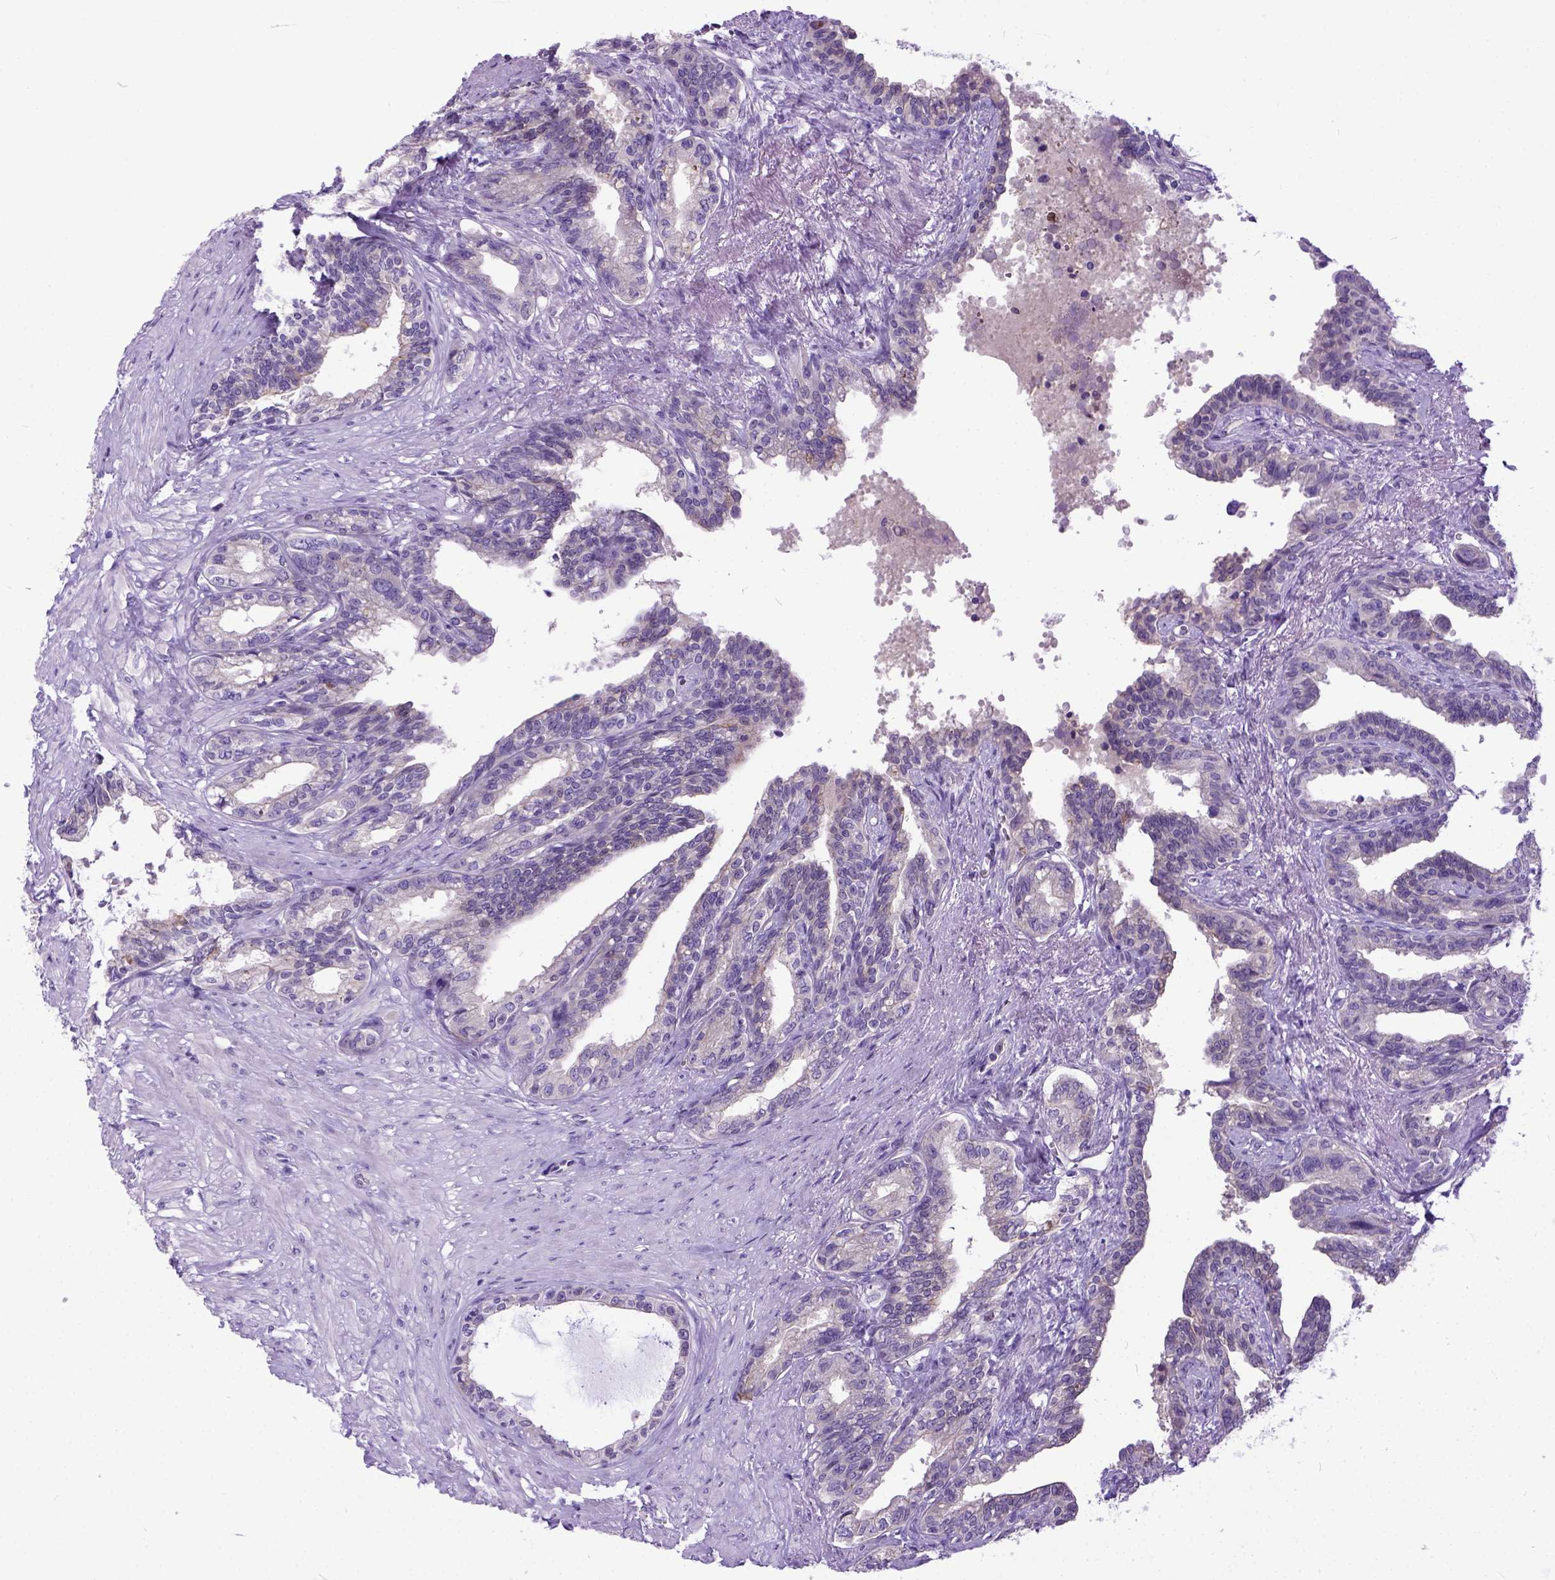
{"staining": {"intensity": "weak", "quantity": "<25%", "location": "cytoplasmic/membranous"}, "tissue": "seminal vesicle", "cell_type": "Glandular cells", "image_type": "normal", "snomed": [{"axis": "morphology", "description": "Normal tissue, NOS"}, {"axis": "morphology", "description": "Urothelial carcinoma, NOS"}, {"axis": "topography", "description": "Urinary bladder"}, {"axis": "topography", "description": "Seminal veicle"}], "caption": "This is an immunohistochemistry (IHC) photomicrograph of unremarkable seminal vesicle. There is no positivity in glandular cells.", "gene": "NEK5", "patient": {"sex": "male", "age": 76}}